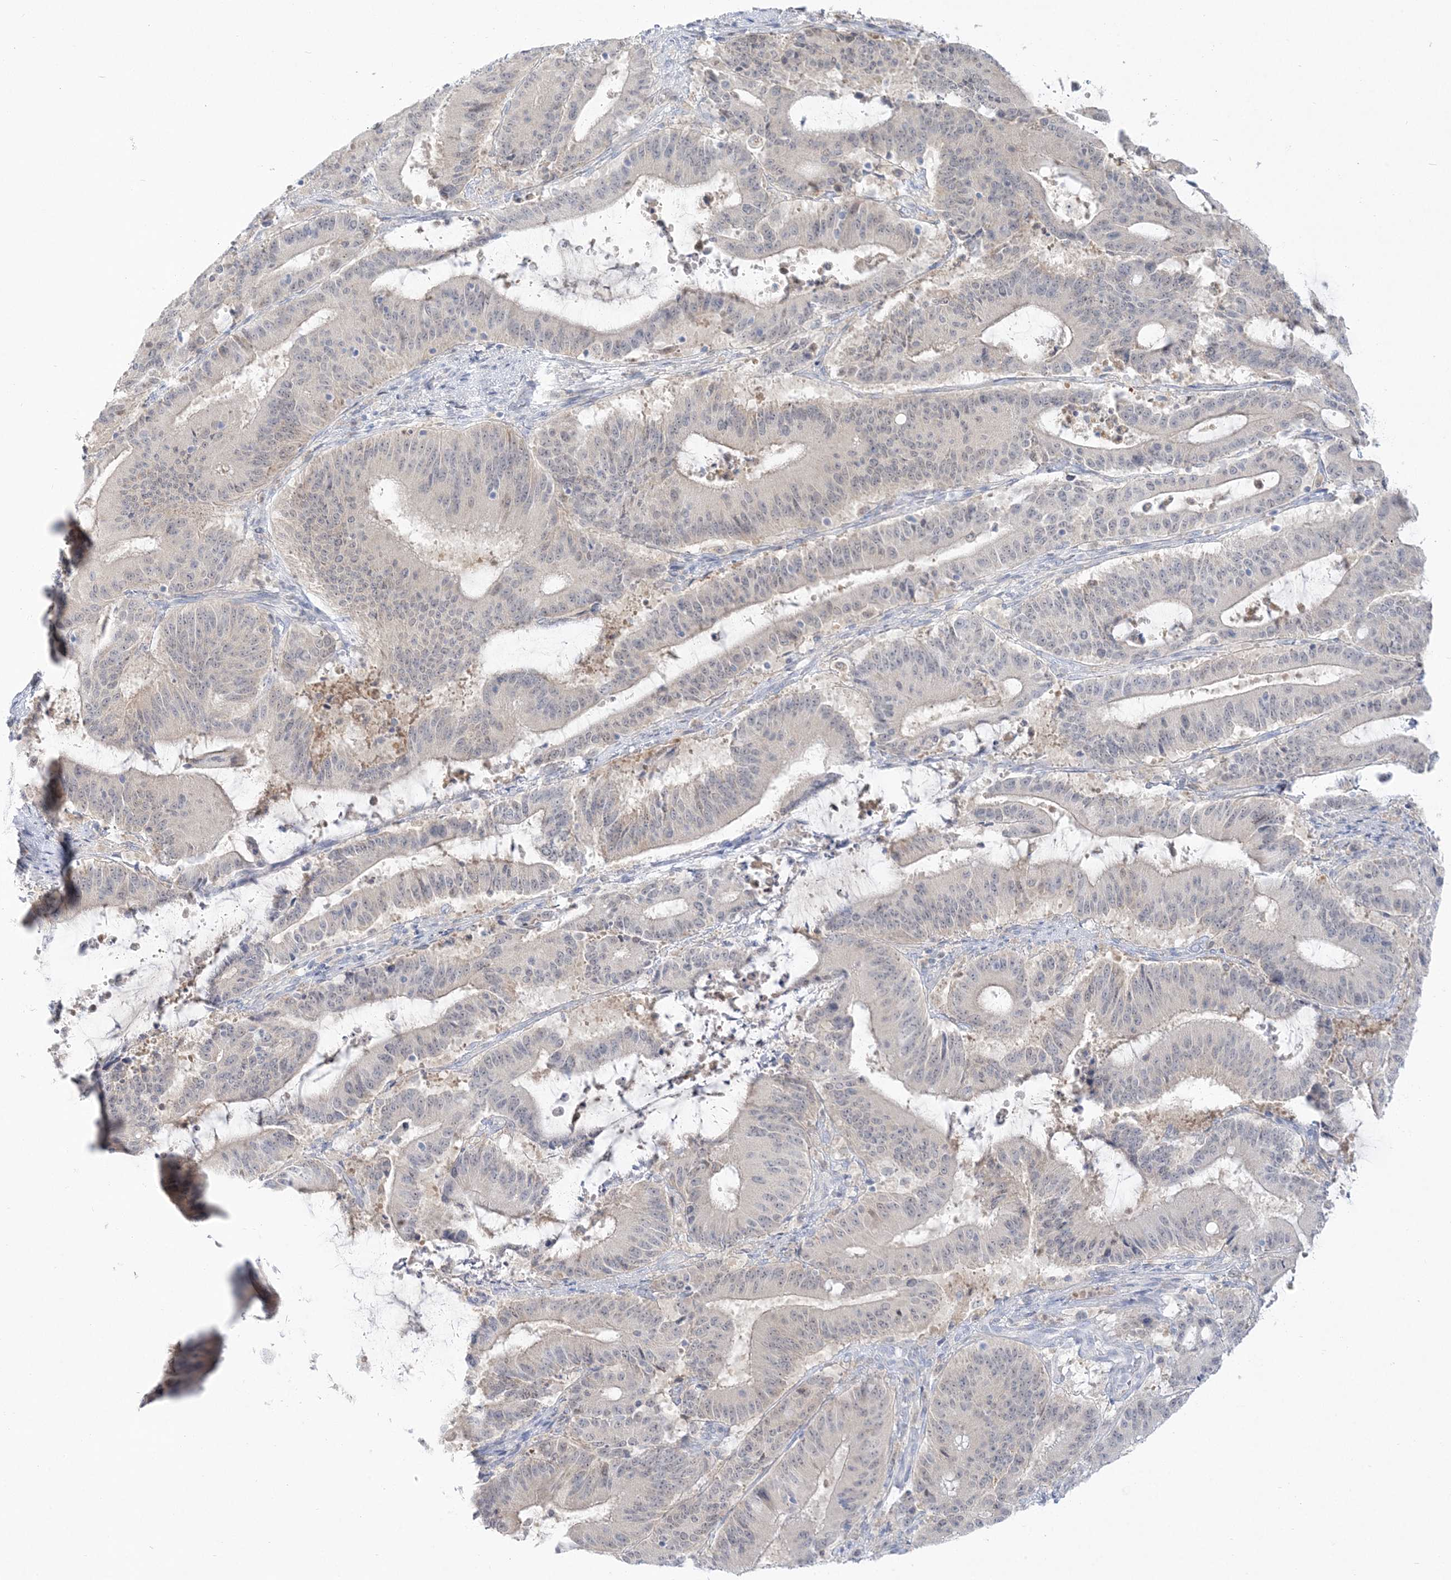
{"staining": {"intensity": "negative", "quantity": "none", "location": "none"}, "tissue": "liver cancer", "cell_type": "Tumor cells", "image_type": "cancer", "snomed": [{"axis": "morphology", "description": "Normal tissue, NOS"}, {"axis": "morphology", "description": "Cholangiocarcinoma"}, {"axis": "topography", "description": "Liver"}, {"axis": "topography", "description": "Peripheral nerve tissue"}], "caption": "High magnification brightfield microscopy of liver cancer (cholangiocarcinoma) stained with DAB (3,3'-diaminobenzidine) (brown) and counterstained with hematoxylin (blue): tumor cells show no significant staining.", "gene": "PCBD1", "patient": {"sex": "female", "age": 73}}